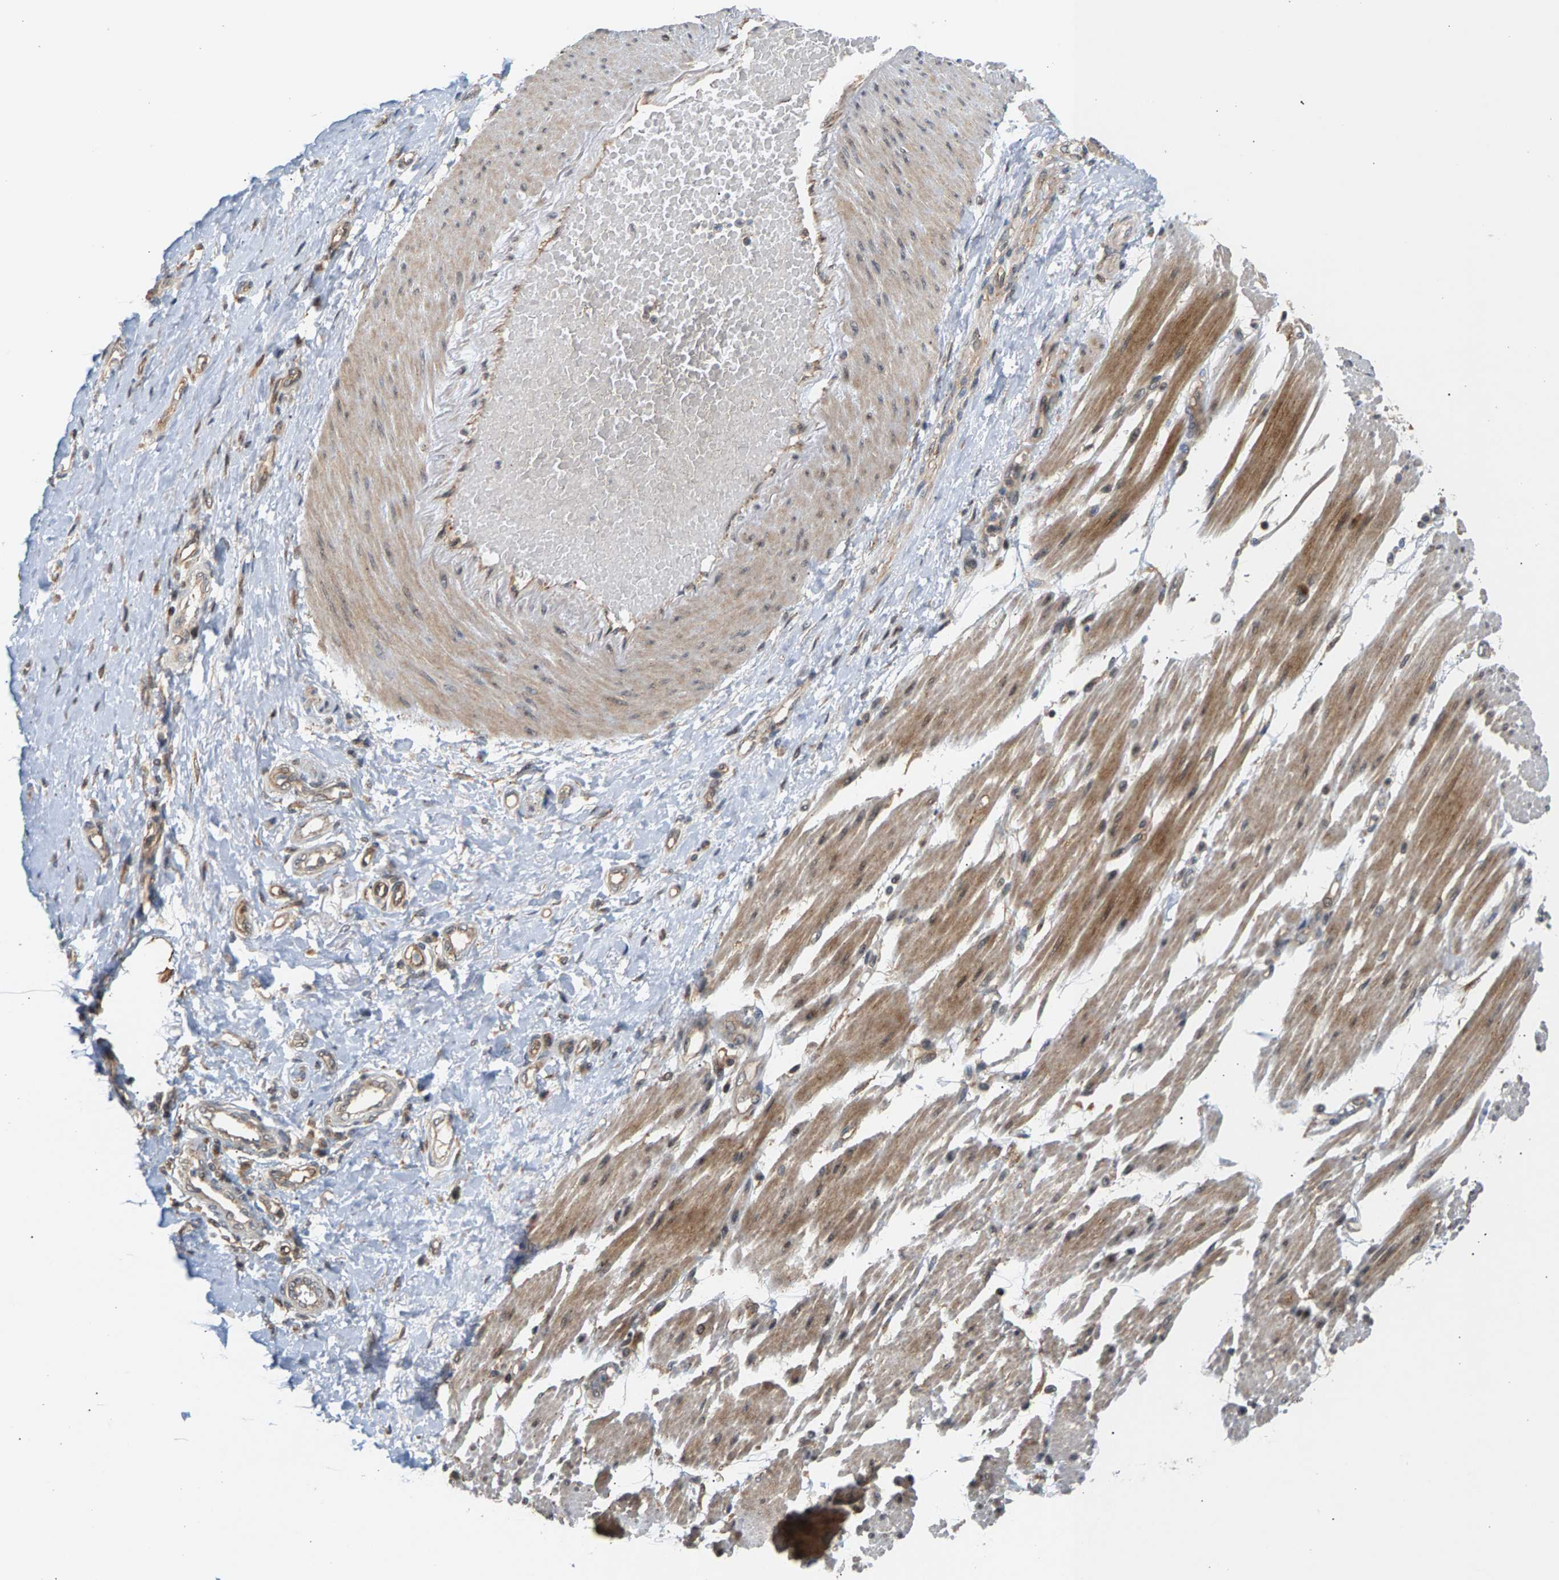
{"staining": {"intensity": "strong", "quantity": ">75%", "location": "cytoplasmic/membranous"}, "tissue": "adipose tissue", "cell_type": "Adipocytes", "image_type": "normal", "snomed": [{"axis": "morphology", "description": "Normal tissue, NOS"}, {"axis": "morphology", "description": "Adenocarcinoma, NOS"}, {"axis": "topography", "description": "Esophagus"}], "caption": "Protein positivity by IHC shows strong cytoplasmic/membranous positivity in about >75% of adipocytes in normal adipose tissue. (DAB IHC, brown staining for protein, blue staining for nuclei).", "gene": "MAP2K5", "patient": {"sex": "male", "age": 62}}